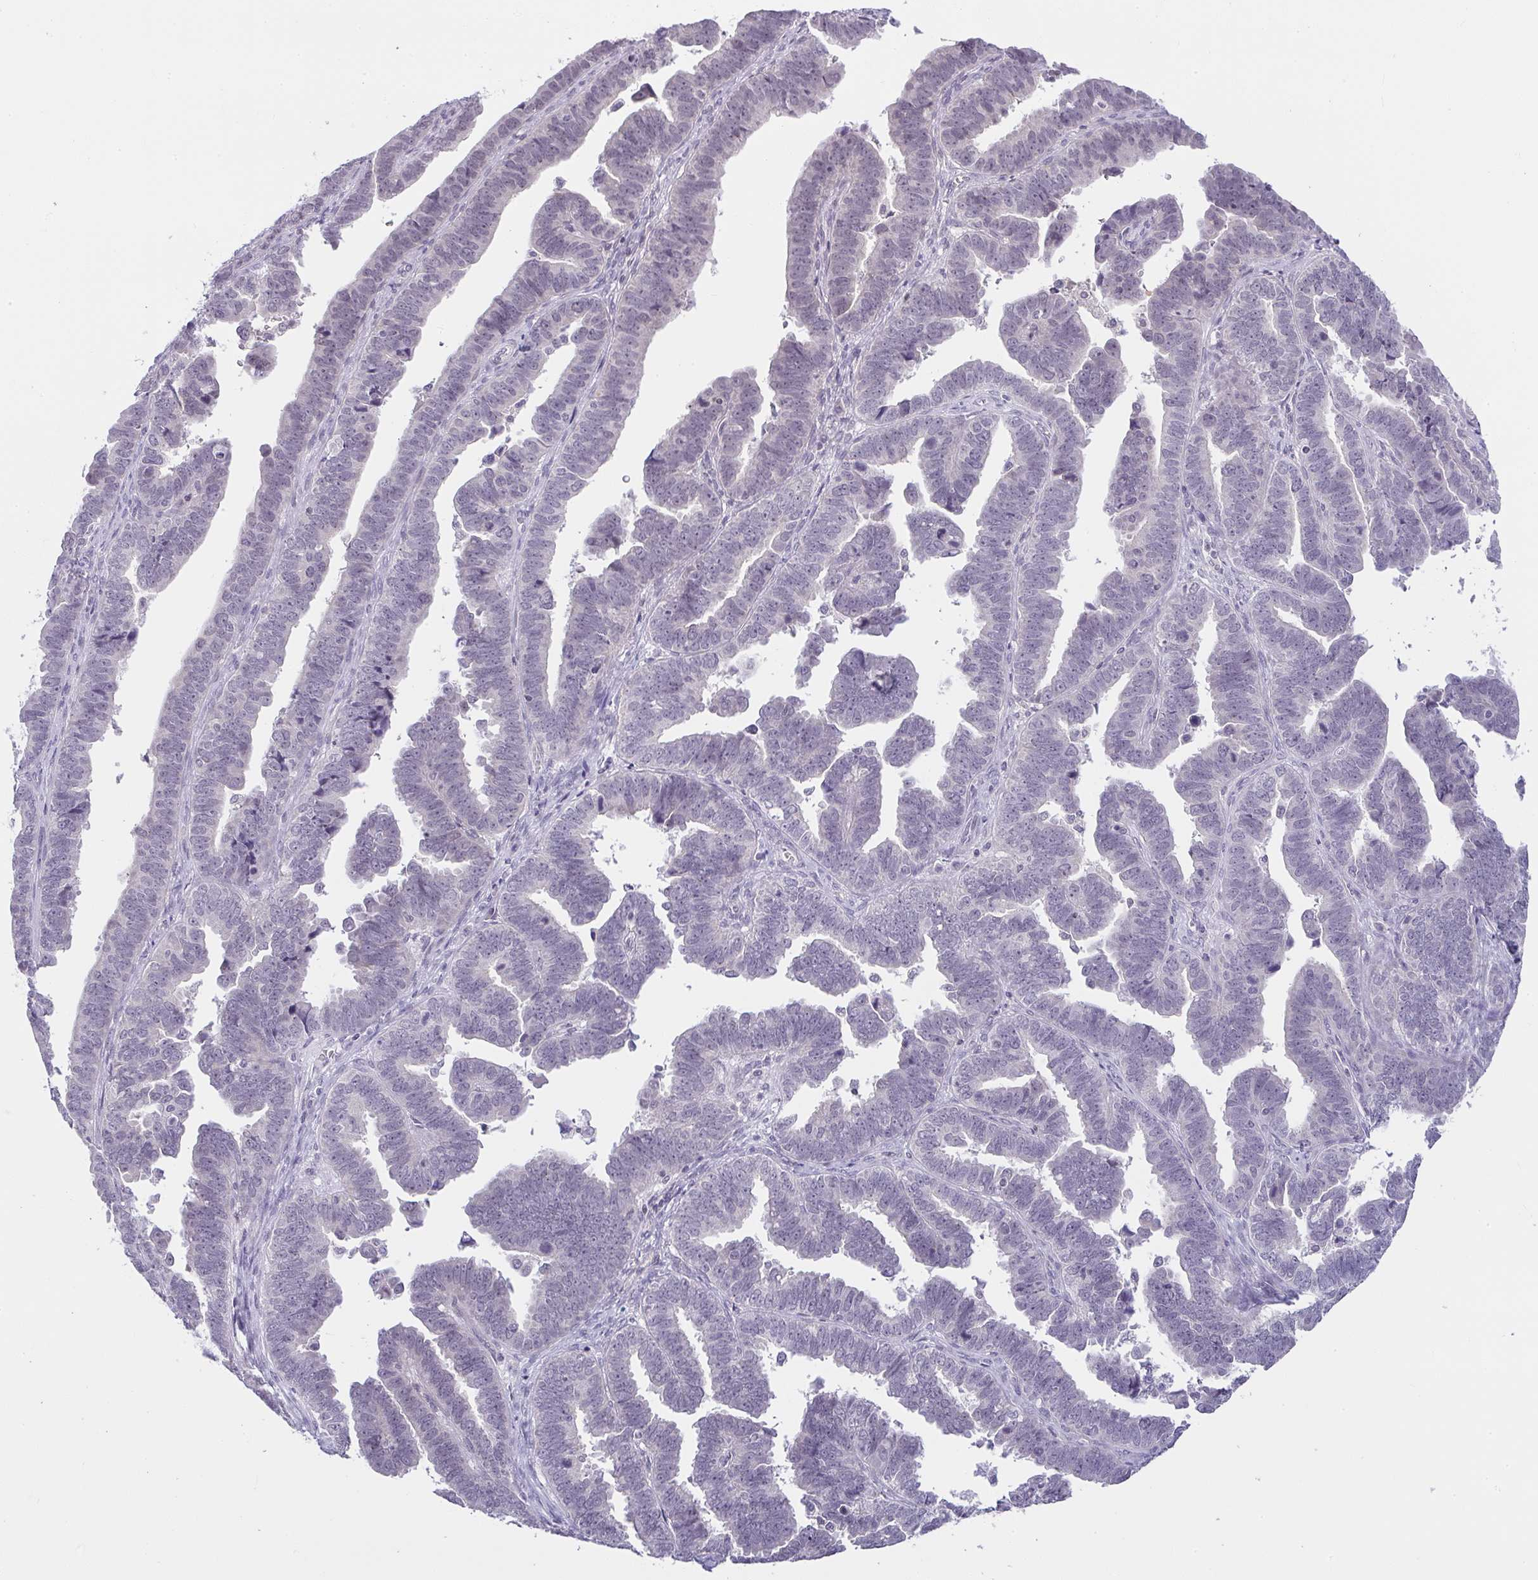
{"staining": {"intensity": "negative", "quantity": "none", "location": "none"}, "tissue": "endometrial cancer", "cell_type": "Tumor cells", "image_type": "cancer", "snomed": [{"axis": "morphology", "description": "Adenocarcinoma, NOS"}, {"axis": "topography", "description": "Endometrium"}], "caption": "There is no significant expression in tumor cells of endometrial adenocarcinoma.", "gene": "CACNA1S", "patient": {"sex": "female", "age": 75}}